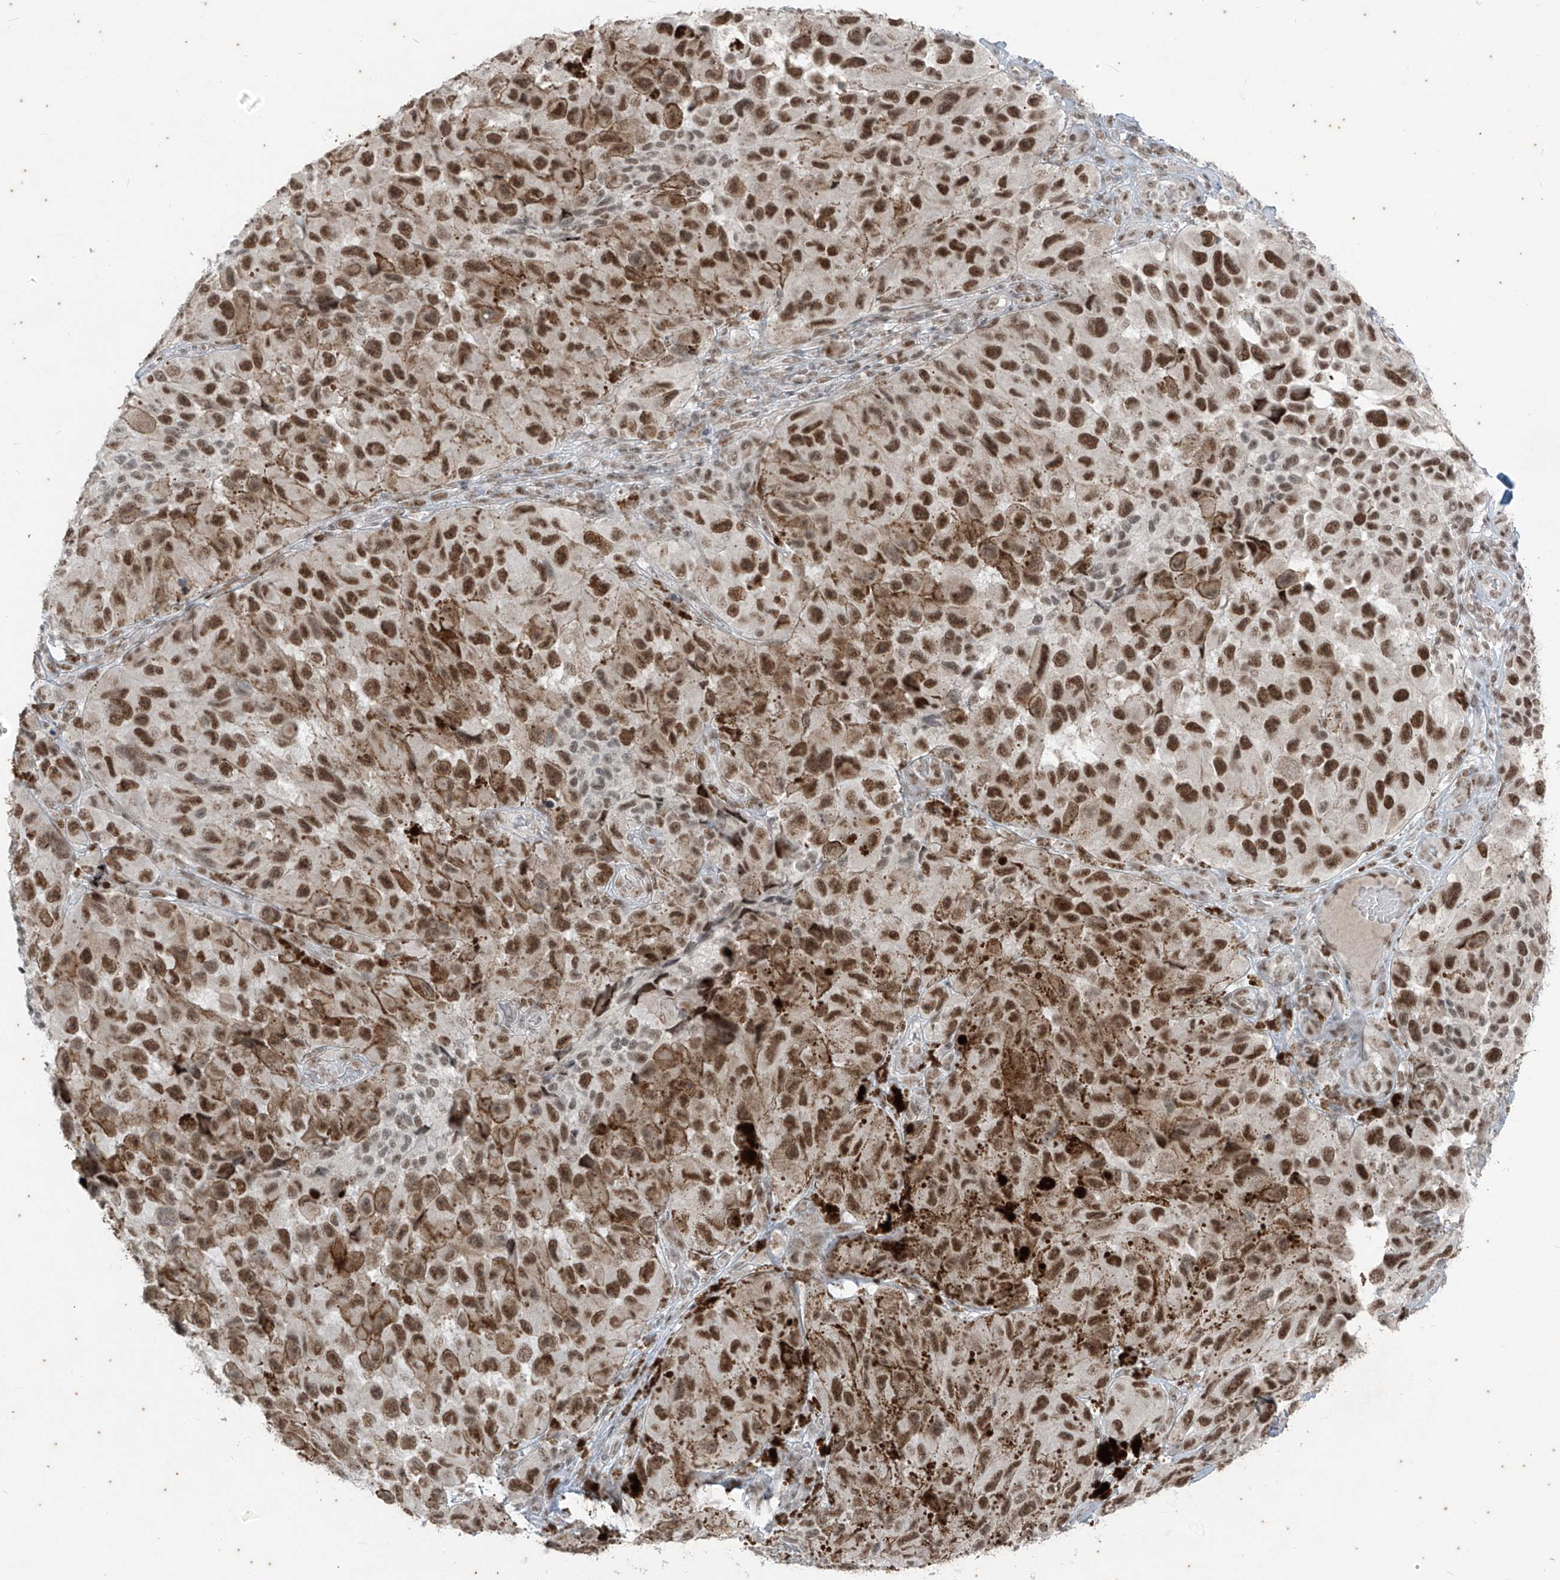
{"staining": {"intensity": "strong", "quantity": "25%-75%", "location": "nuclear"}, "tissue": "melanoma", "cell_type": "Tumor cells", "image_type": "cancer", "snomed": [{"axis": "morphology", "description": "Malignant melanoma, NOS"}, {"axis": "topography", "description": "Skin"}], "caption": "A micrograph of human malignant melanoma stained for a protein shows strong nuclear brown staining in tumor cells.", "gene": "ZNF354B", "patient": {"sex": "female", "age": 73}}